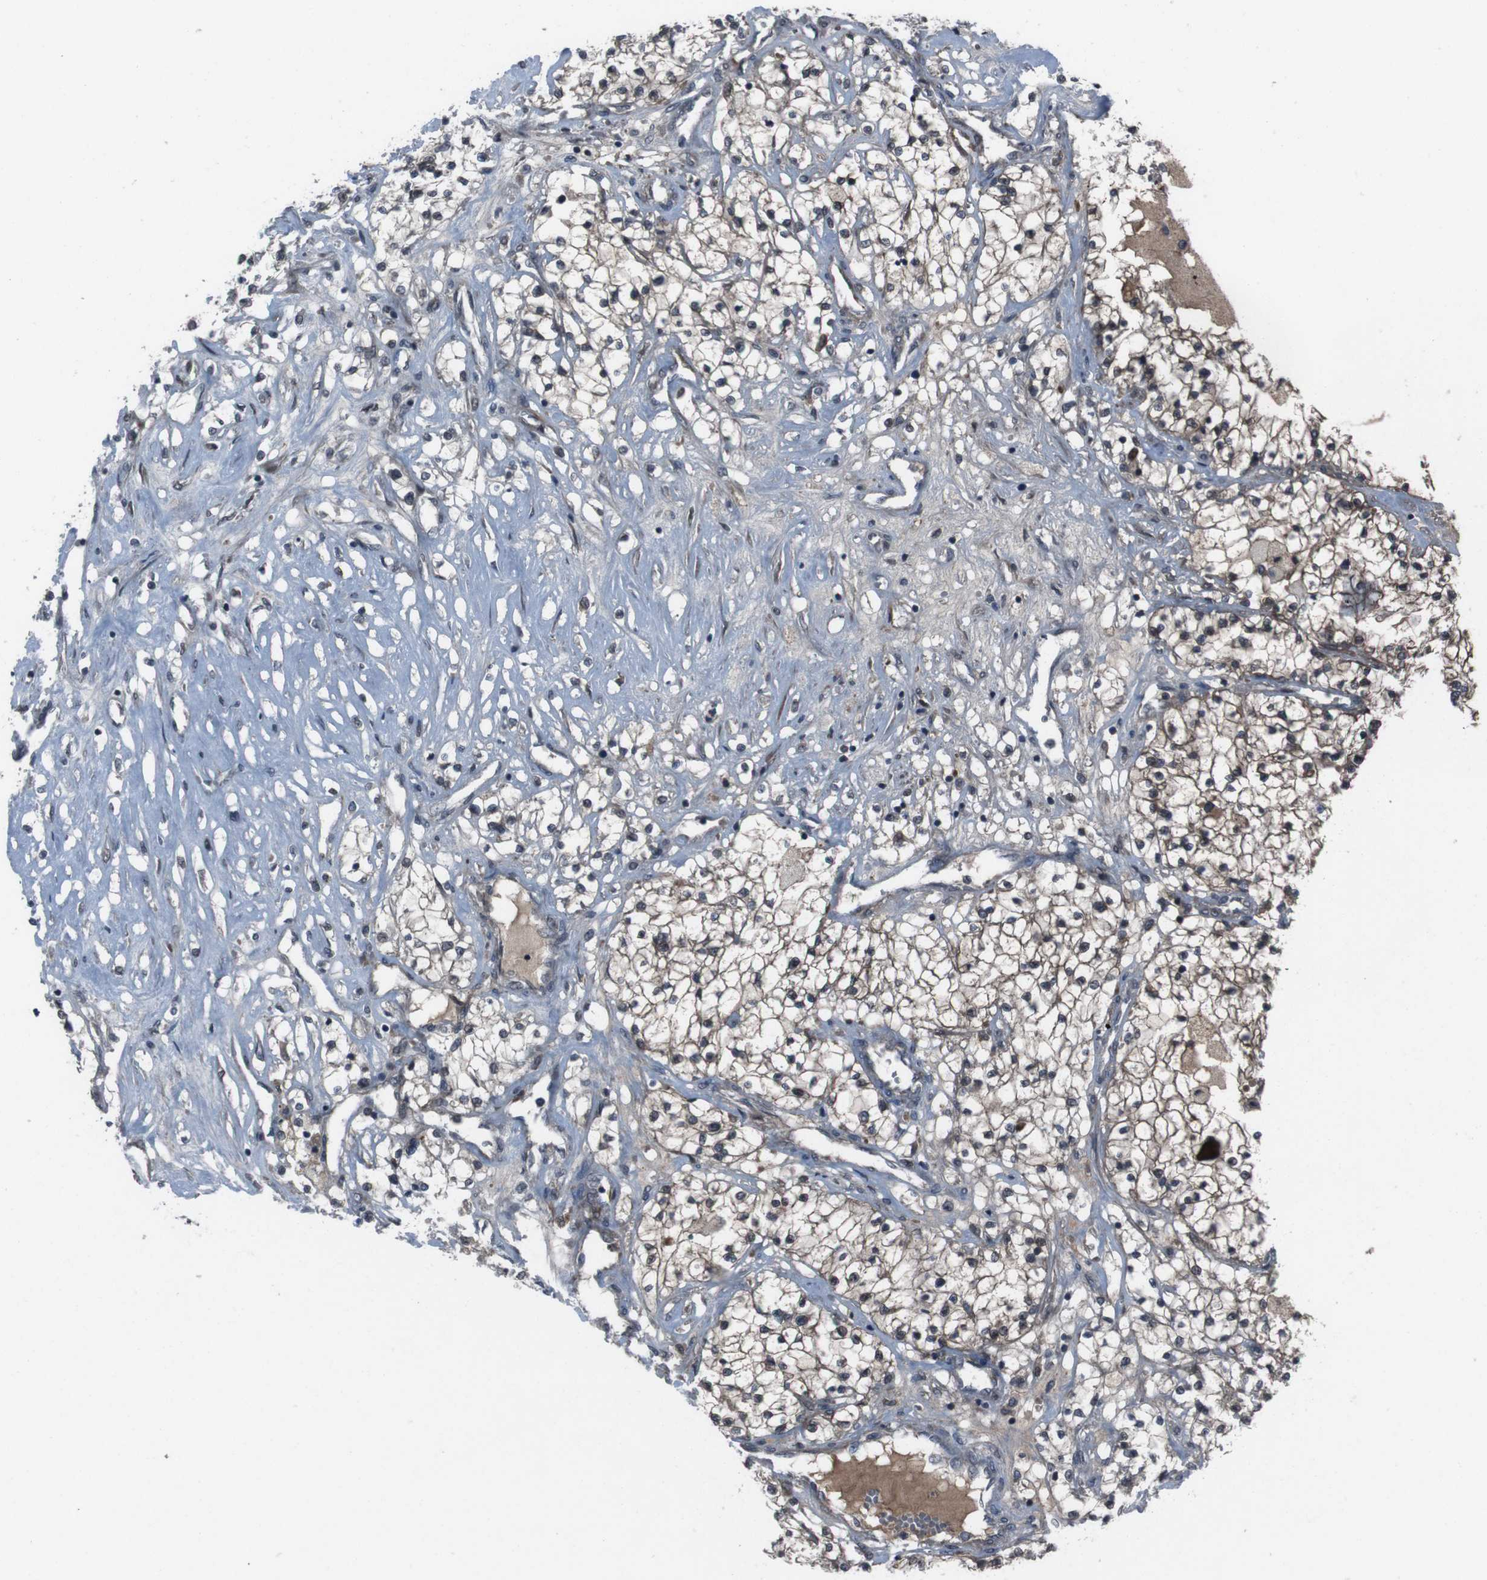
{"staining": {"intensity": "weak", "quantity": "25%-75%", "location": "cytoplasmic/membranous,nuclear"}, "tissue": "renal cancer", "cell_type": "Tumor cells", "image_type": "cancer", "snomed": [{"axis": "morphology", "description": "Adenocarcinoma, NOS"}, {"axis": "topography", "description": "Kidney"}], "caption": "A photomicrograph of renal cancer (adenocarcinoma) stained for a protein reveals weak cytoplasmic/membranous and nuclear brown staining in tumor cells.", "gene": "SS18L1", "patient": {"sex": "male", "age": 68}}